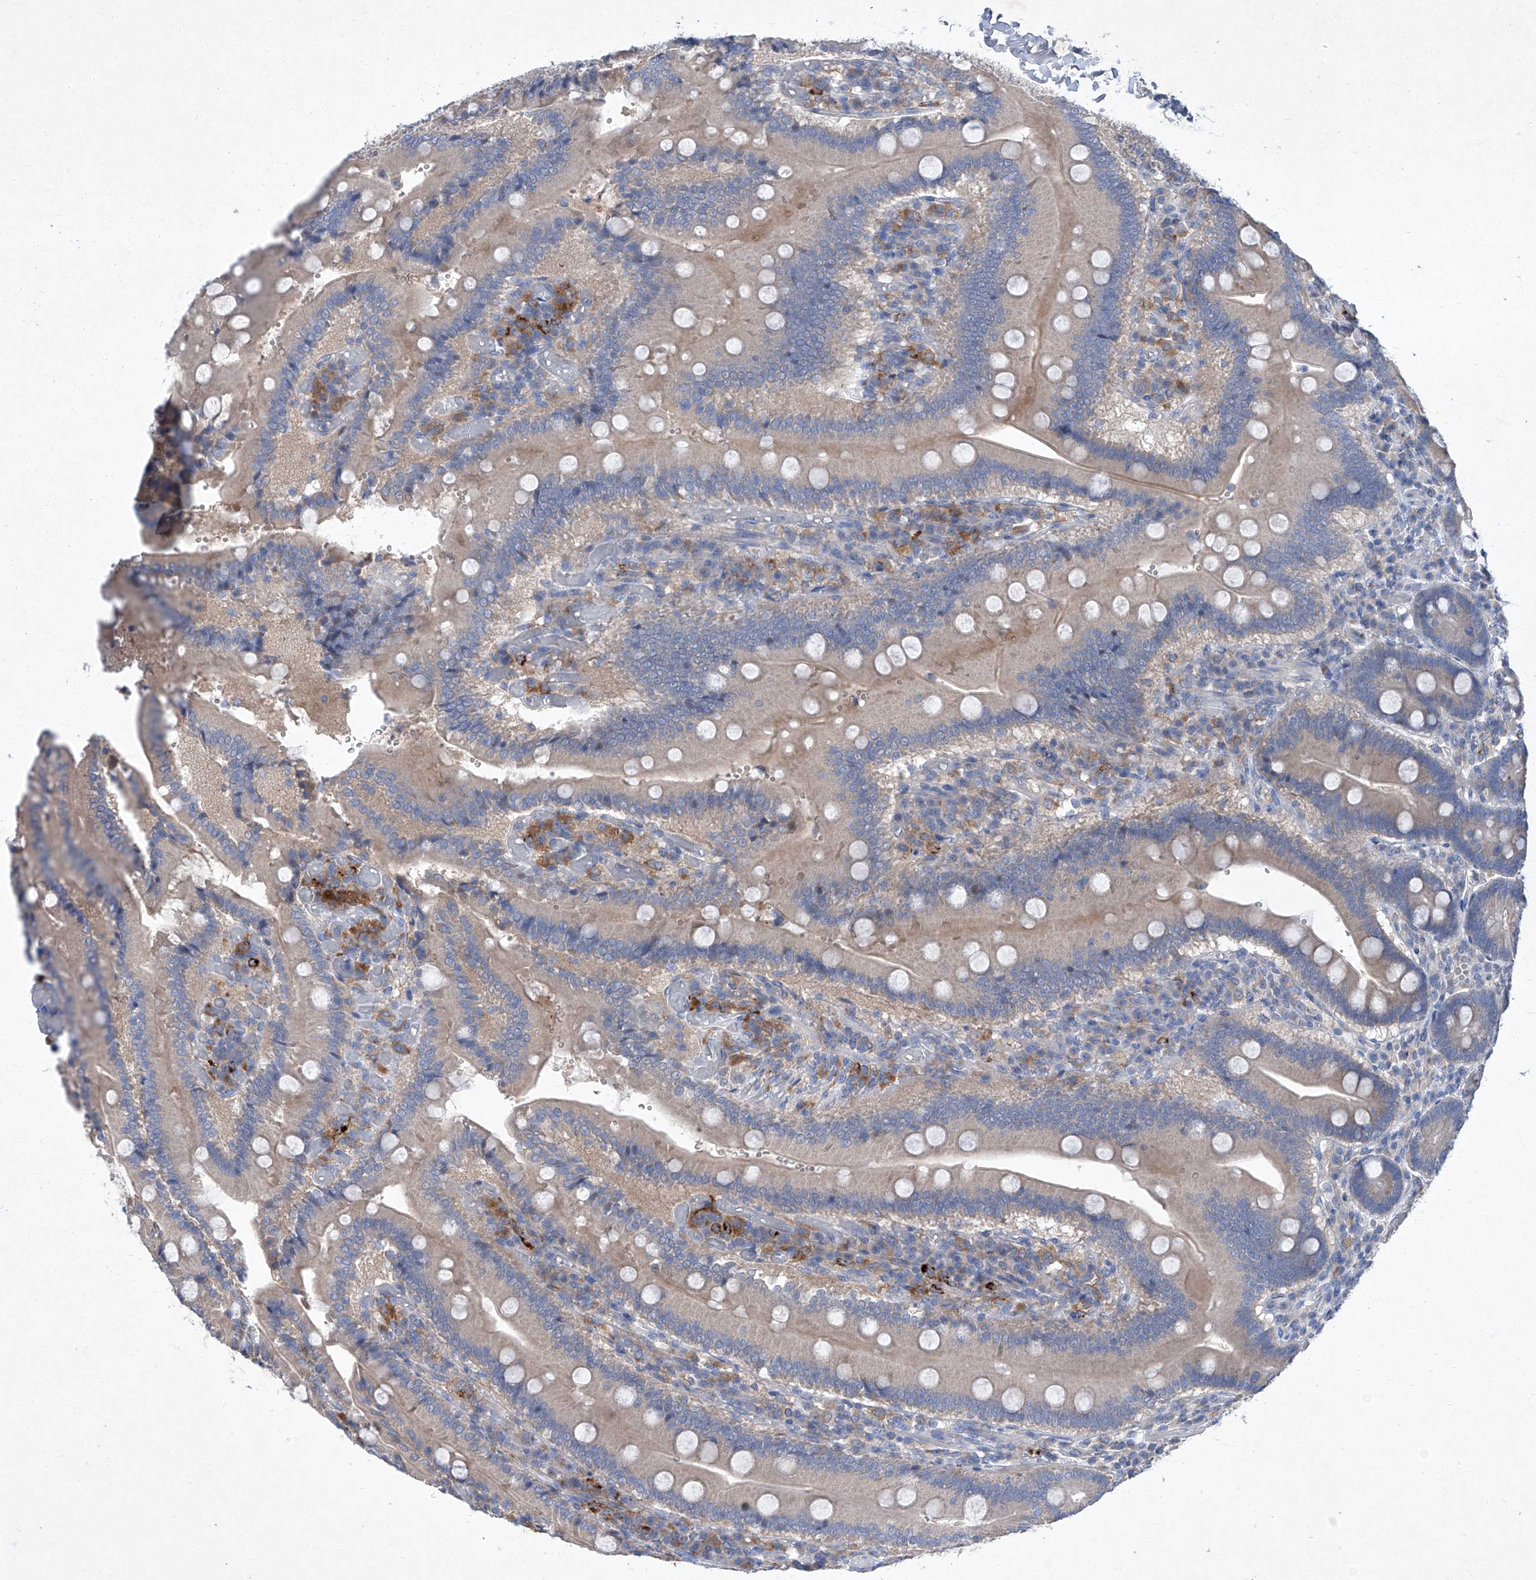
{"staining": {"intensity": "weak", "quantity": "25%-75%", "location": "cytoplasmic/membranous"}, "tissue": "duodenum", "cell_type": "Glandular cells", "image_type": "normal", "snomed": [{"axis": "morphology", "description": "Normal tissue, NOS"}, {"axis": "topography", "description": "Duodenum"}], "caption": "A brown stain labels weak cytoplasmic/membranous positivity of a protein in glandular cells of unremarkable human duodenum. Nuclei are stained in blue.", "gene": "SBK2", "patient": {"sex": "female", "age": 62}}